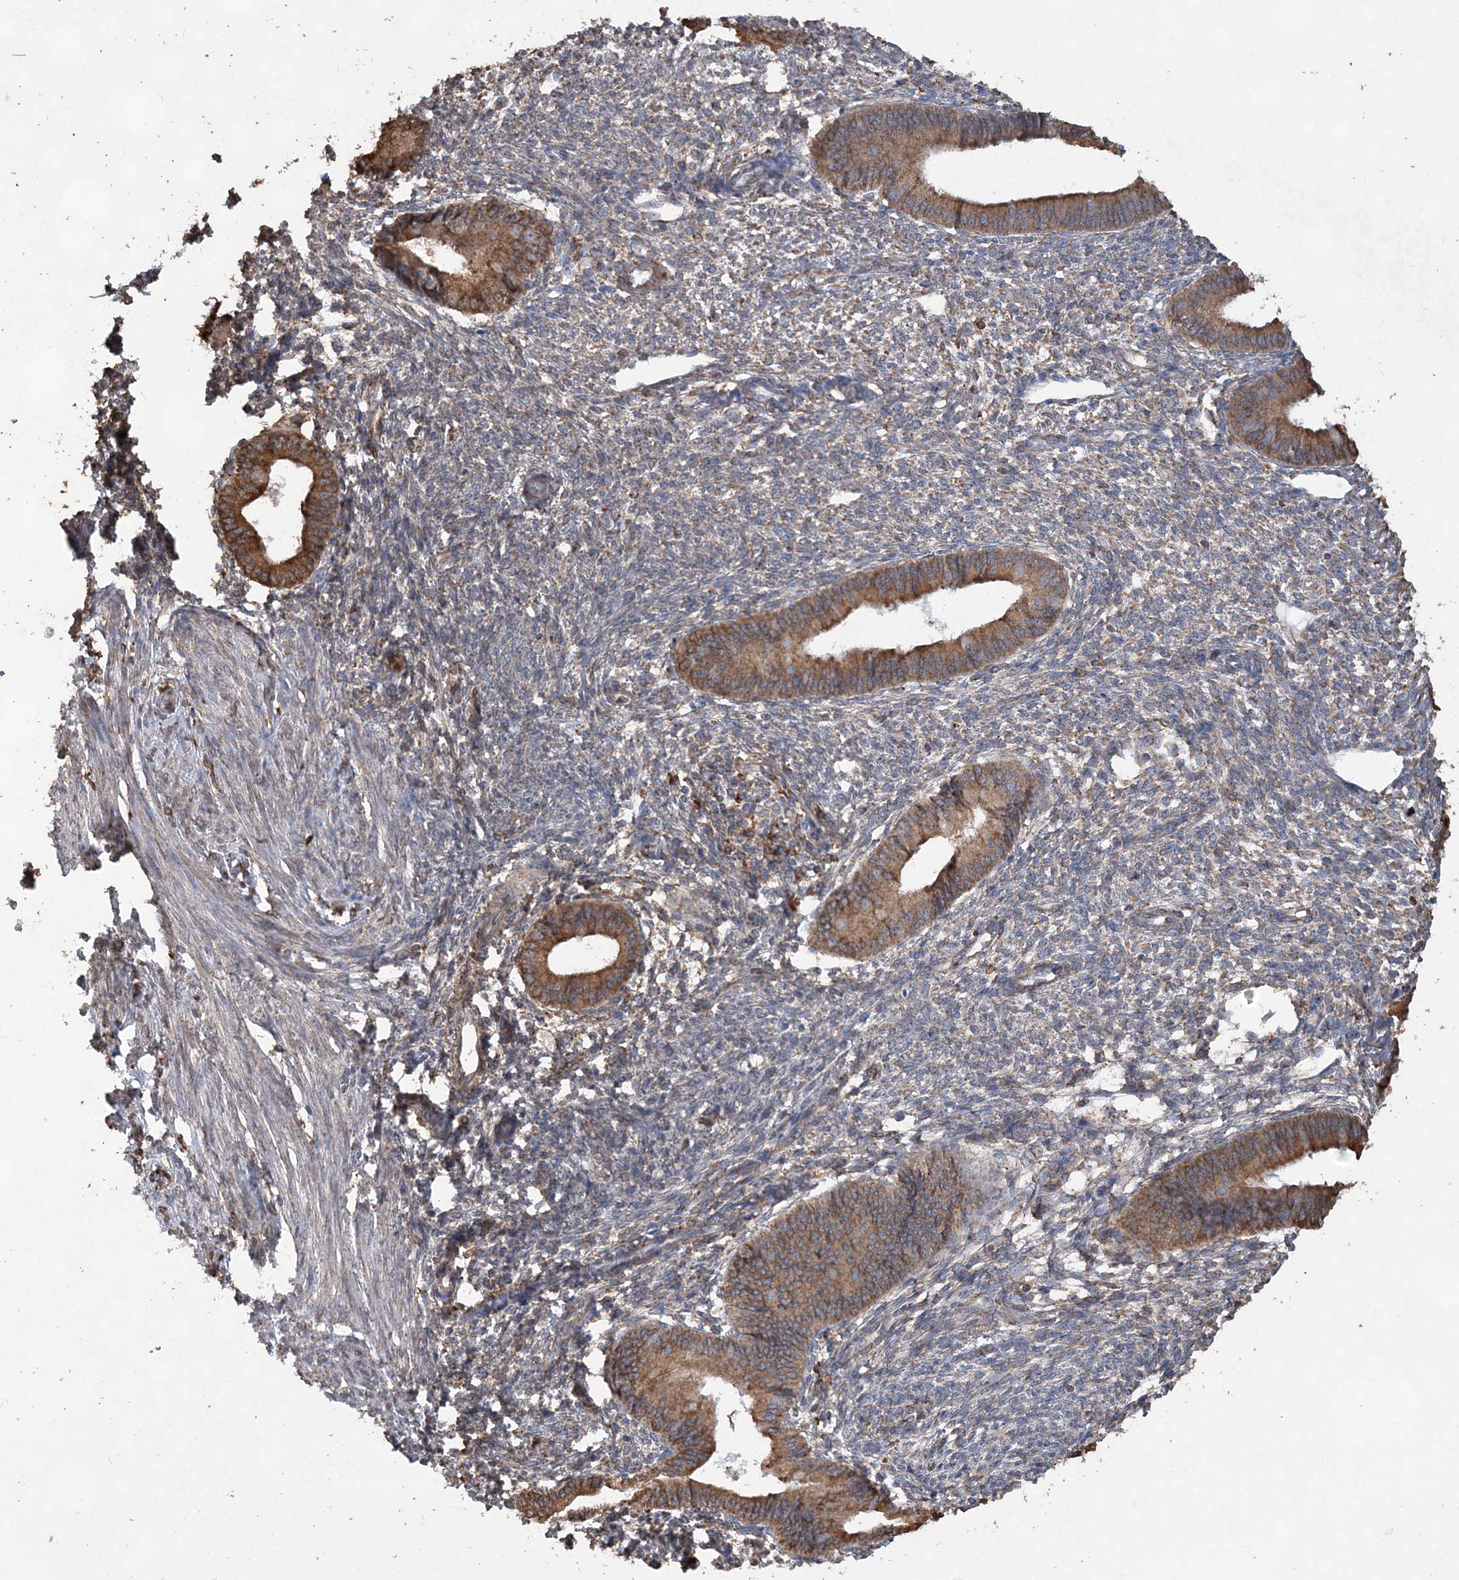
{"staining": {"intensity": "negative", "quantity": "none", "location": "none"}, "tissue": "endometrium", "cell_type": "Cells in endometrial stroma", "image_type": "normal", "snomed": [{"axis": "morphology", "description": "Normal tissue, NOS"}, {"axis": "topography", "description": "Endometrium"}], "caption": "Micrograph shows no protein expression in cells in endometrial stroma of unremarkable endometrium.", "gene": "WDR12", "patient": {"sex": "female", "age": 46}}